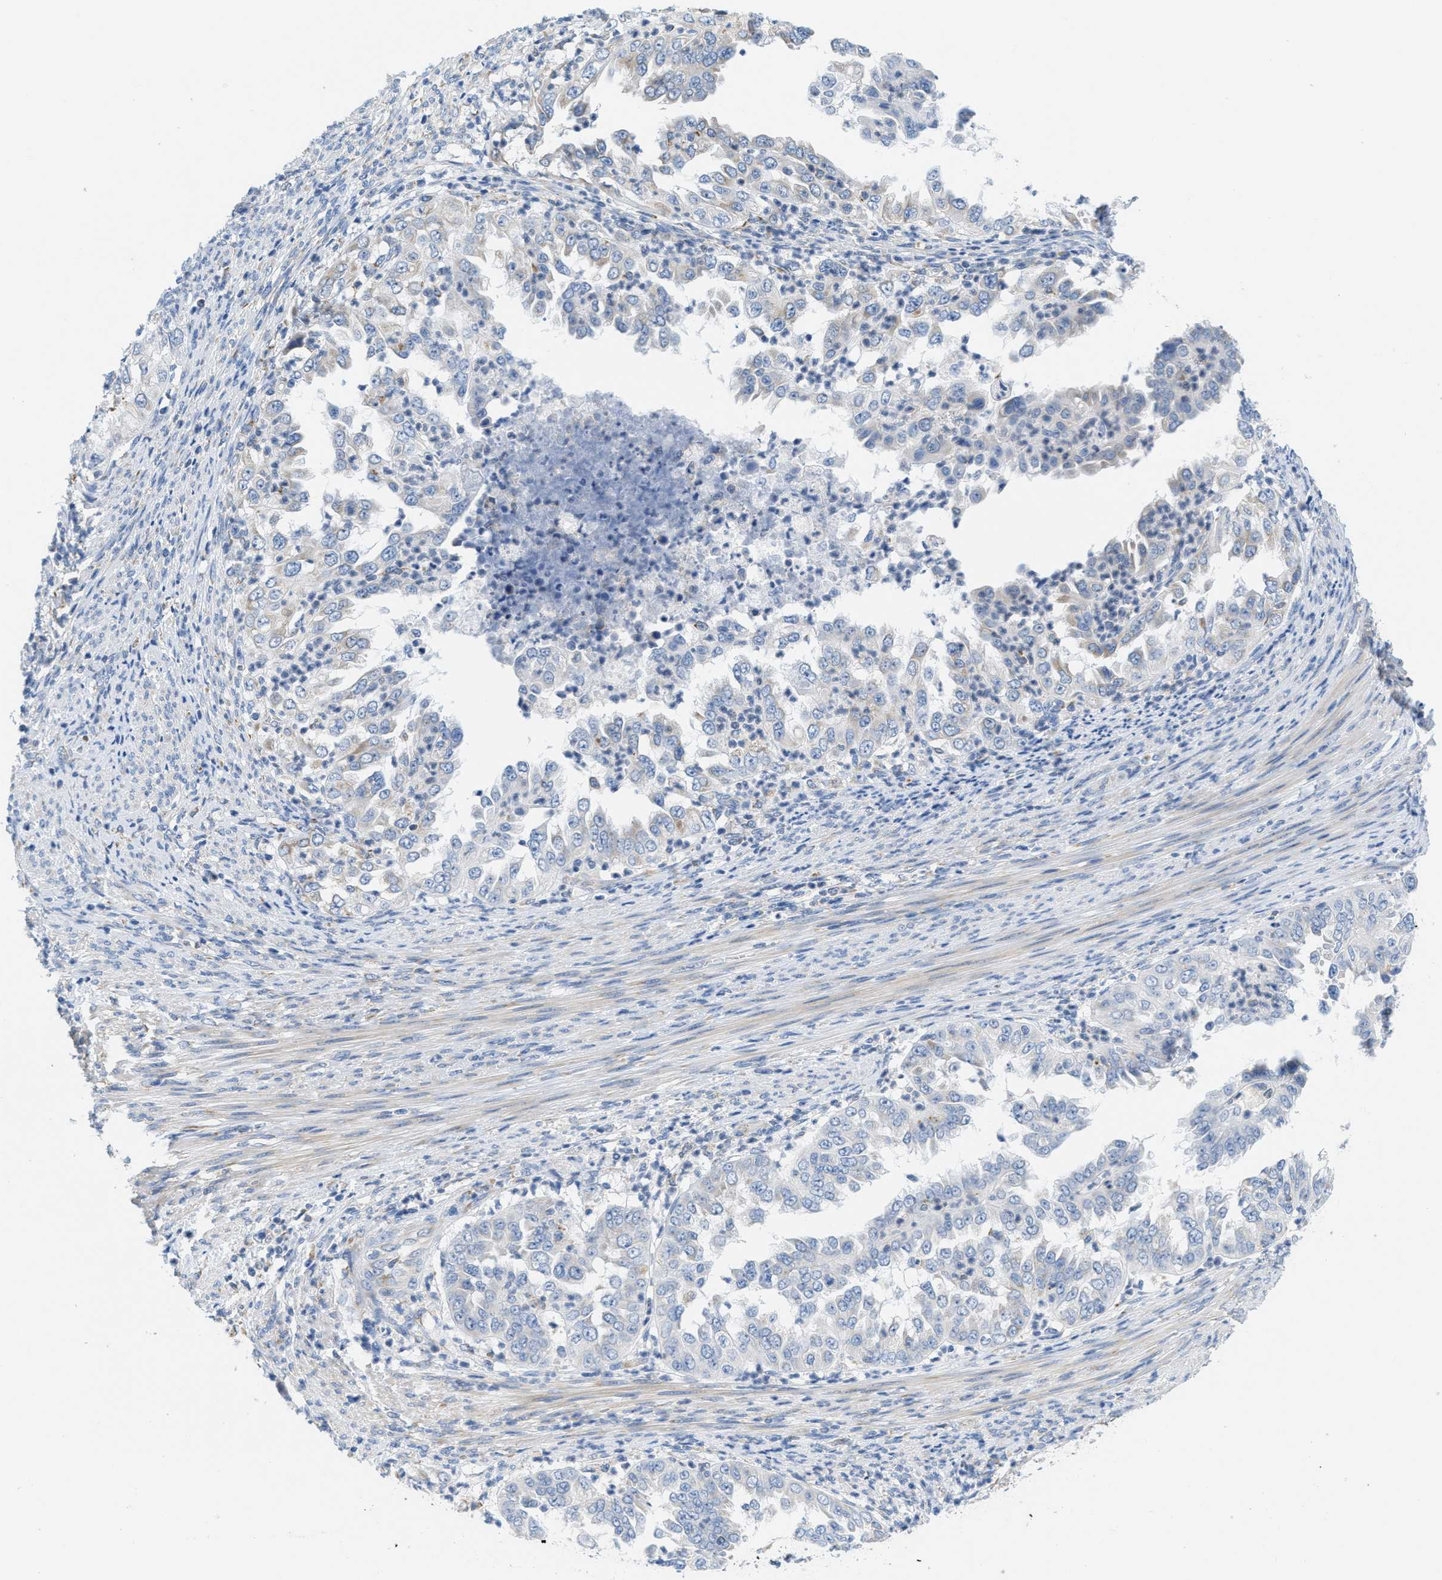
{"staining": {"intensity": "negative", "quantity": "none", "location": "none"}, "tissue": "endometrial cancer", "cell_type": "Tumor cells", "image_type": "cancer", "snomed": [{"axis": "morphology", "description": "Adenocarcinoma, NOS"}, {"axis": "topography", "description": "Endometrium"}], "caption": "DAB immunohistochemical staining of endometrial cancer reveals no significant positivity in tumor cells.", "gene": "PTDSS1", "patient": {"sex": "female", "age": 85}}